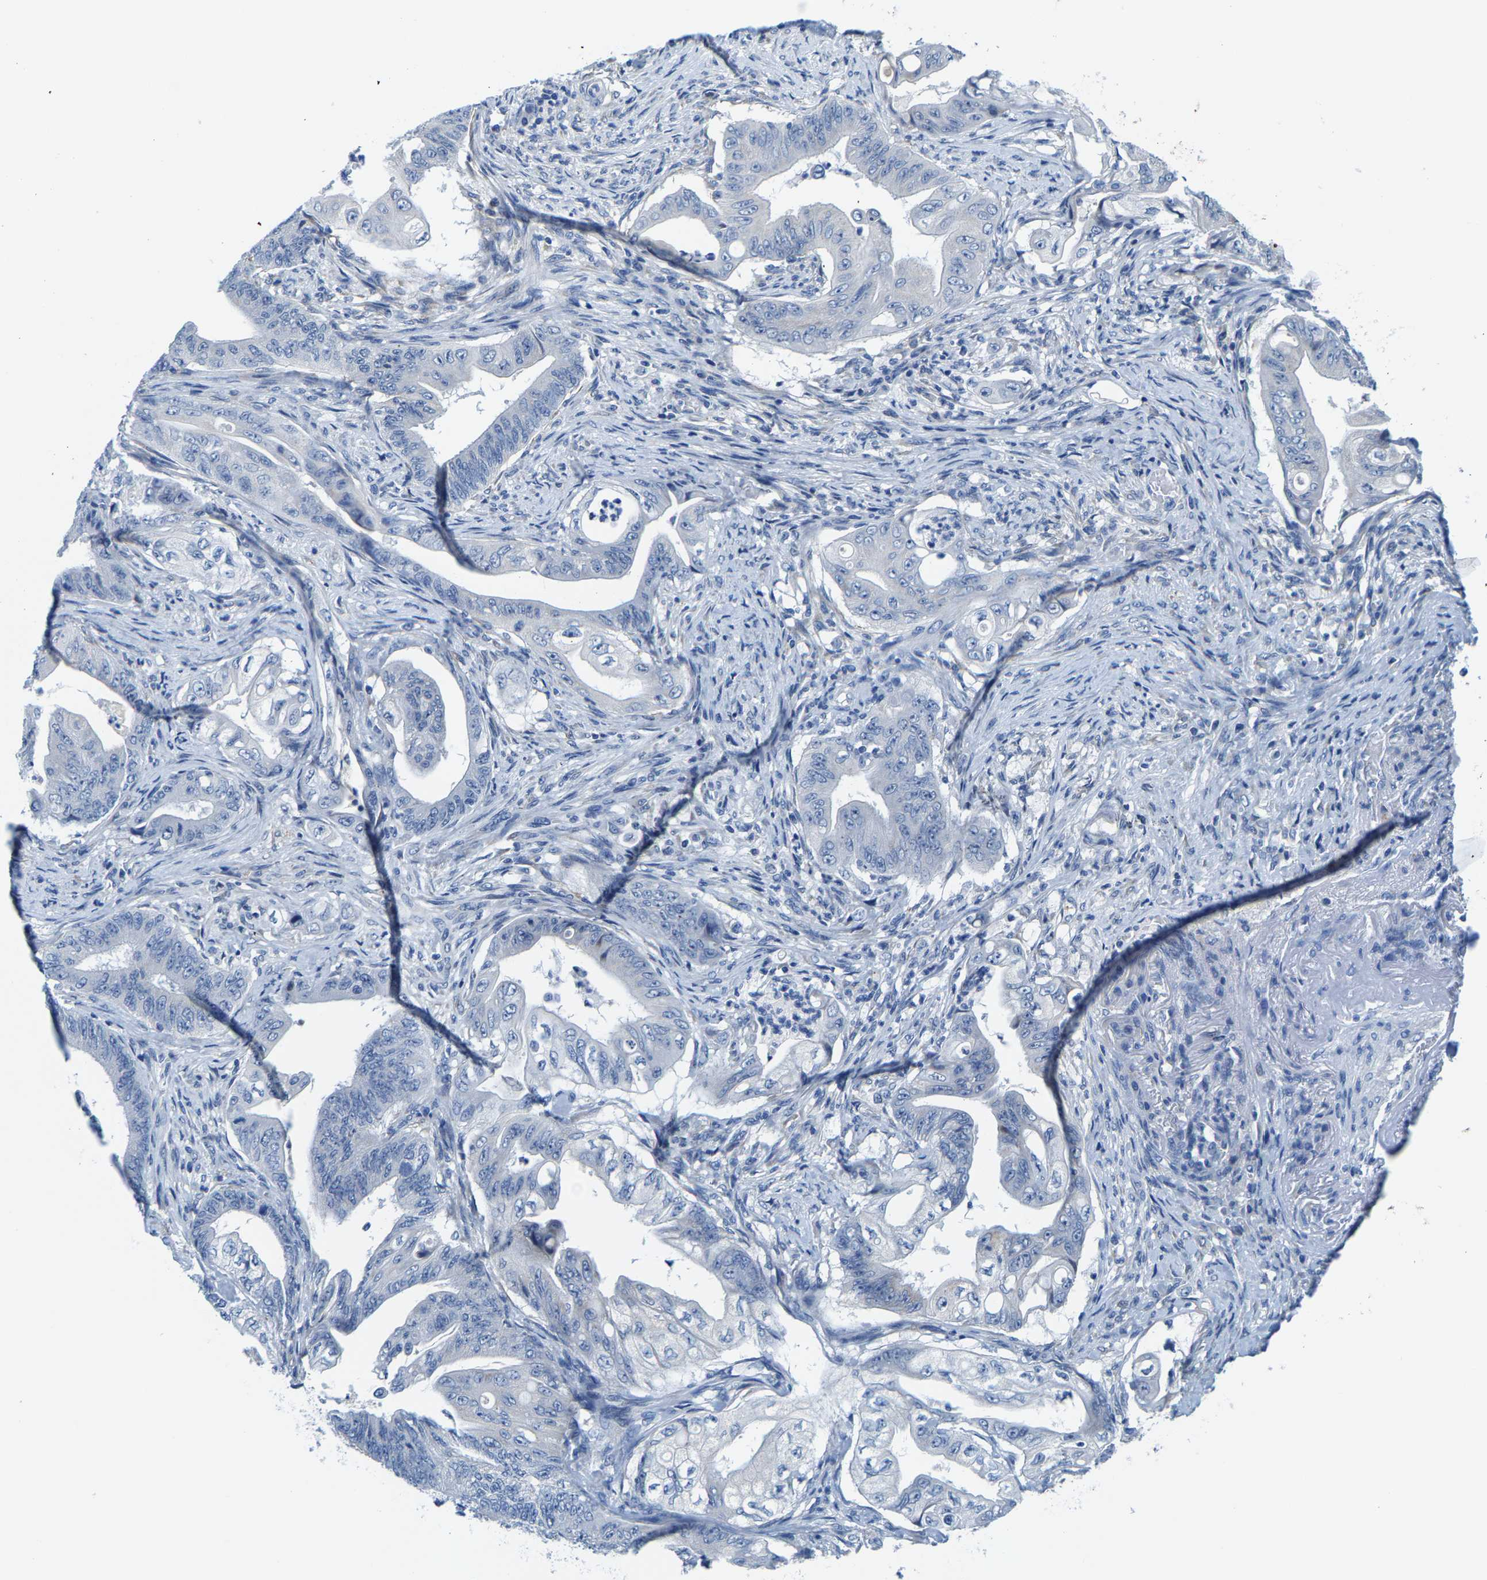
{"staining": {"intensity": "negative", "quantity": "none", "location": "none"}, "tissue": "stomach cancer", "cell_type": "Tumor cells", "image_type": "cancer", "snomed": [{"axis": "morphology", "description": "Adenocarcinoma, NOS"}, {"axis": "topography", "description": "Stomach"}], "caption": "Stomach cancer was stained to show a protein in brown. There is no significant positivity in tumor cells.", "gene": "KLHL1", "patient": {"sex": "female", "age": 73}}